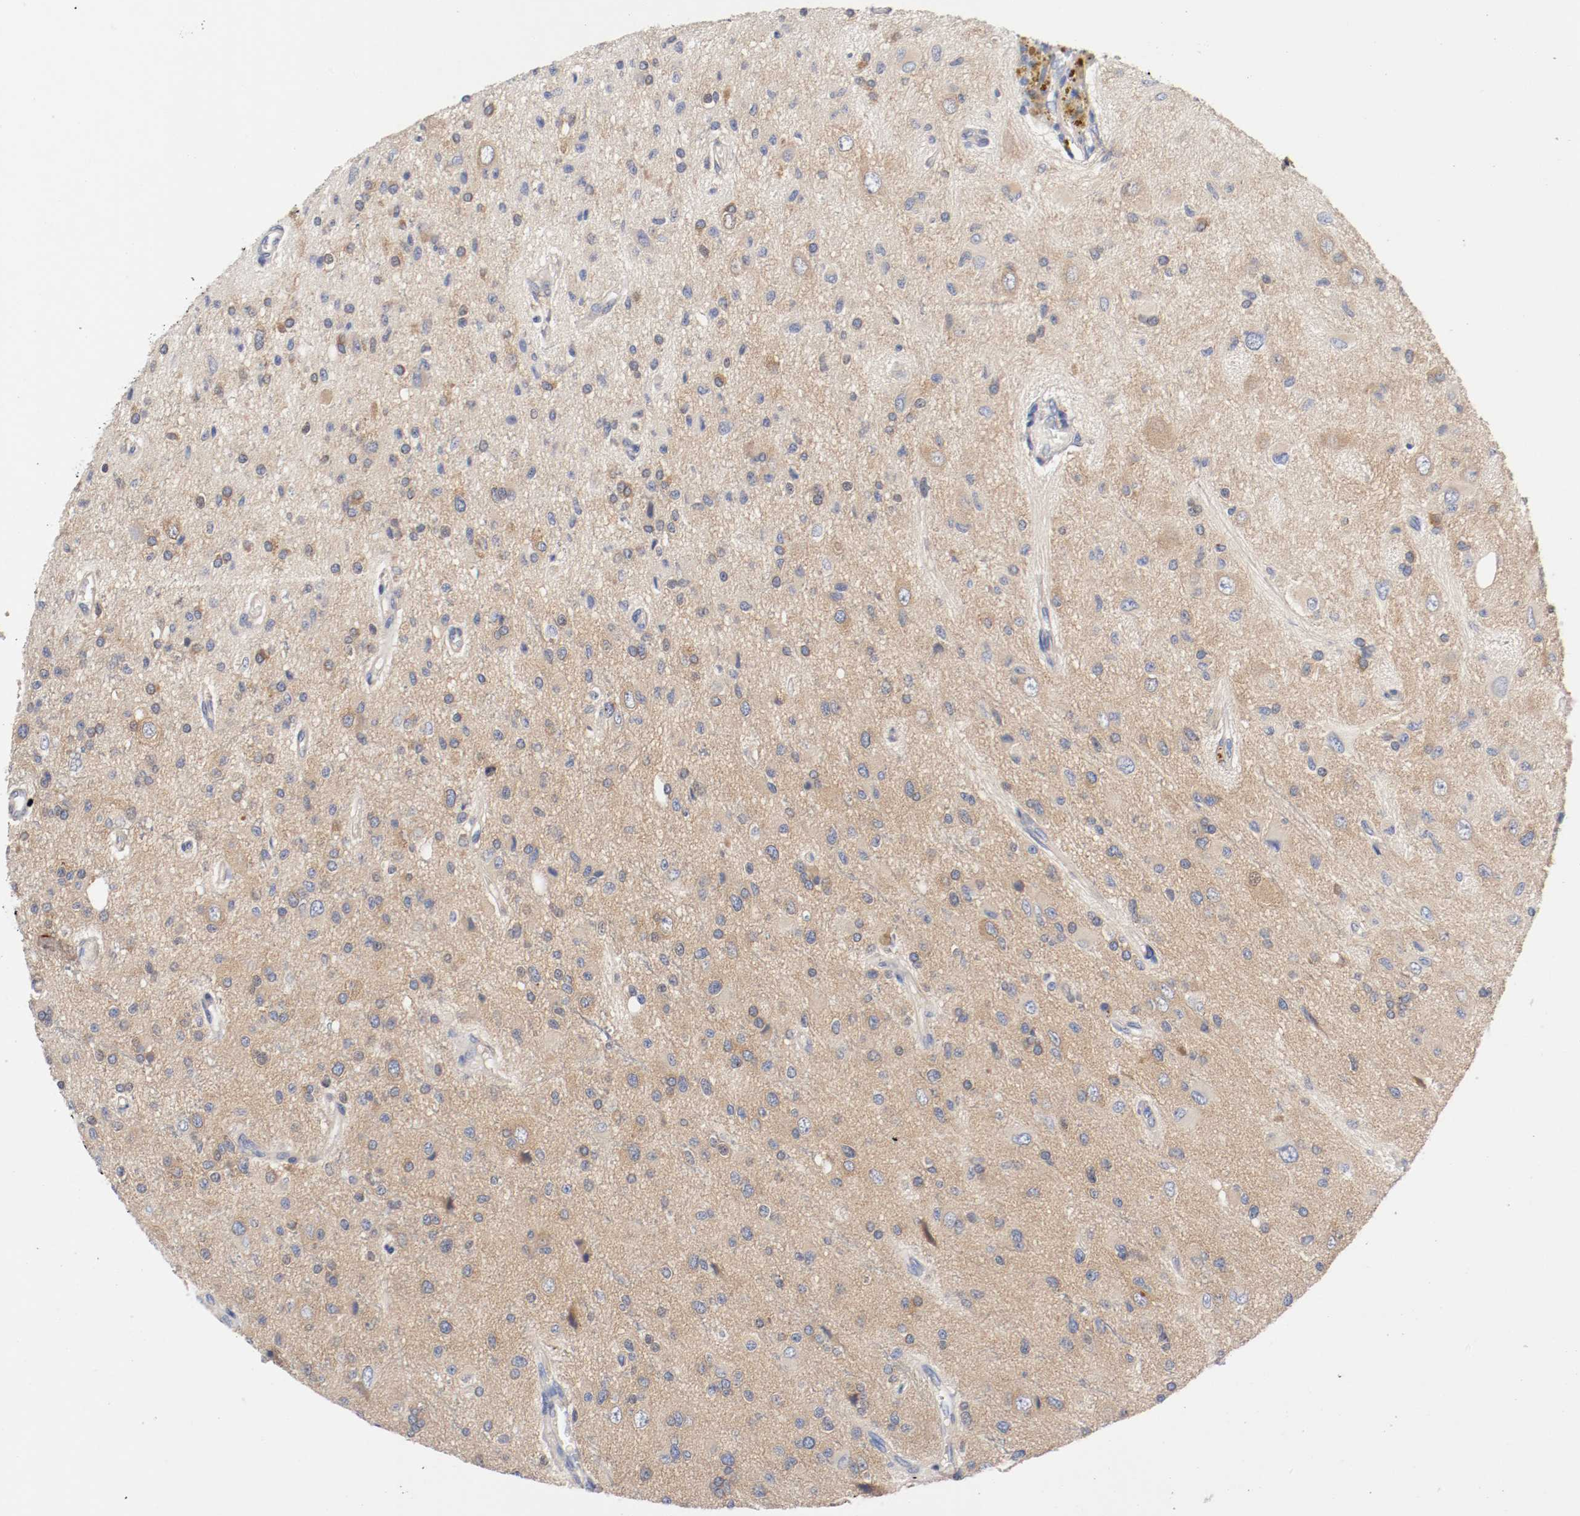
{"staining": {"intensity": "moderate", "quantity": "25%-75%", "location": "cytoplasmic/membranous"}, "tissue": "glioma", "cell_type": "Tumor cells", "image_type": "cancer", "snomed": [{"axis": "morphology", "description": "Glioma, malignant, High grade"}, {"axis": "topography", "description": "Brain"}], "caption": "This histopathology image displays glioma stained with immunohistochemistry to label a protein in brown. The cytoplasmic/membranous of tumor cells show moderate positivity for the protein. Nuclei are counter-stained blue.", "gene": "HGS", "patient": {"sex": "male", "age": 47}}